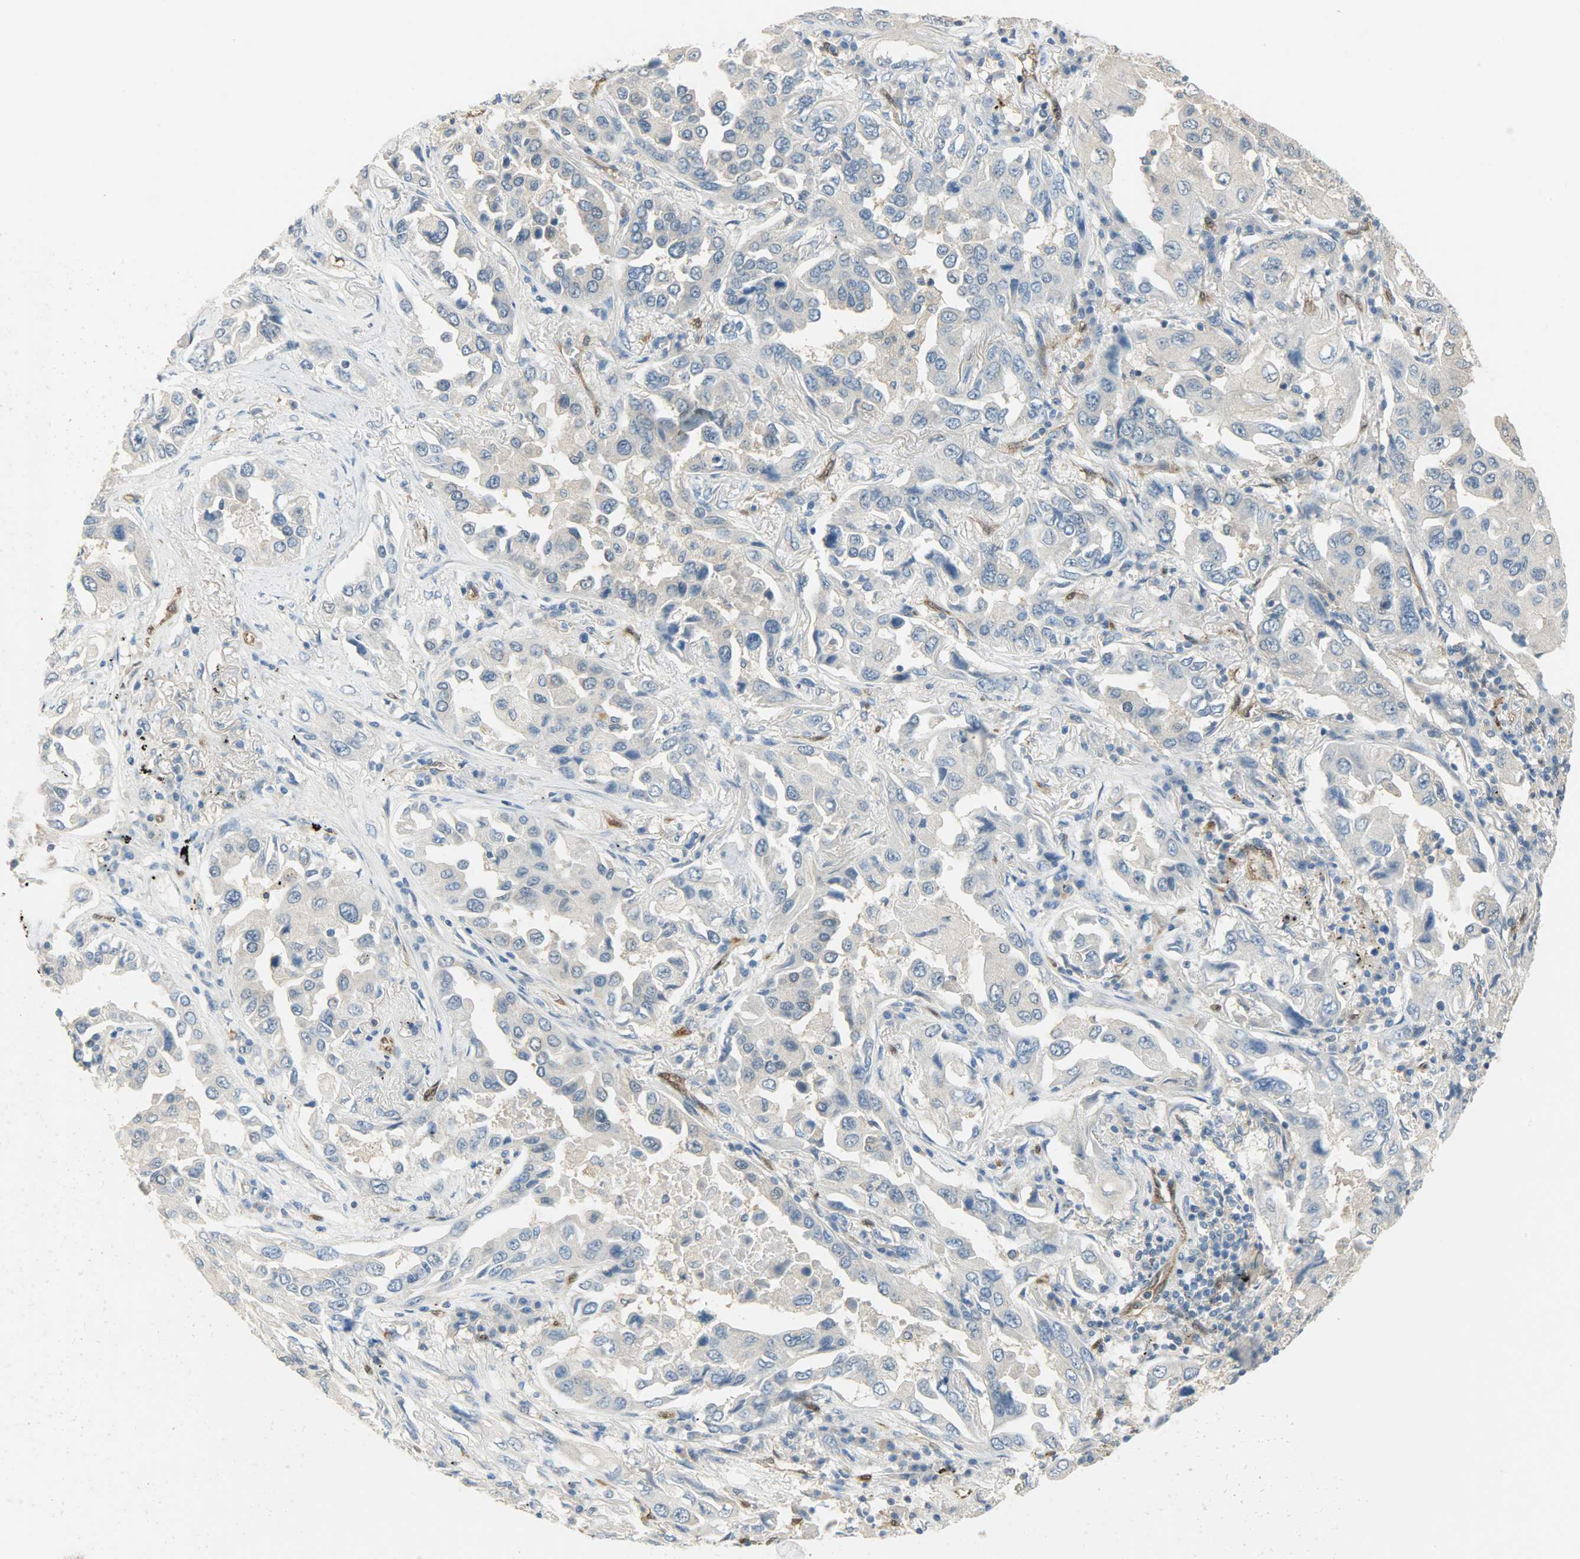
{"staining": {"intensity": "negative", "quantity": "none", "location": "none"}, "tissue": "lung cancer", "cell_type": "Tumor cells", "image_type": "cancer", "snomed": [{"axis": "morphology", "description": "Adenocarcinoma, NOS"}, {"axis": "topography", "description": "Lung"}], "caption": "A histopathology image of adenocarcinoma (lung) stained for a protein exhibits no brown staining in tumor cells.", "gene": "FKBP1A", "patient": {"sex": "female", "age": 65}}